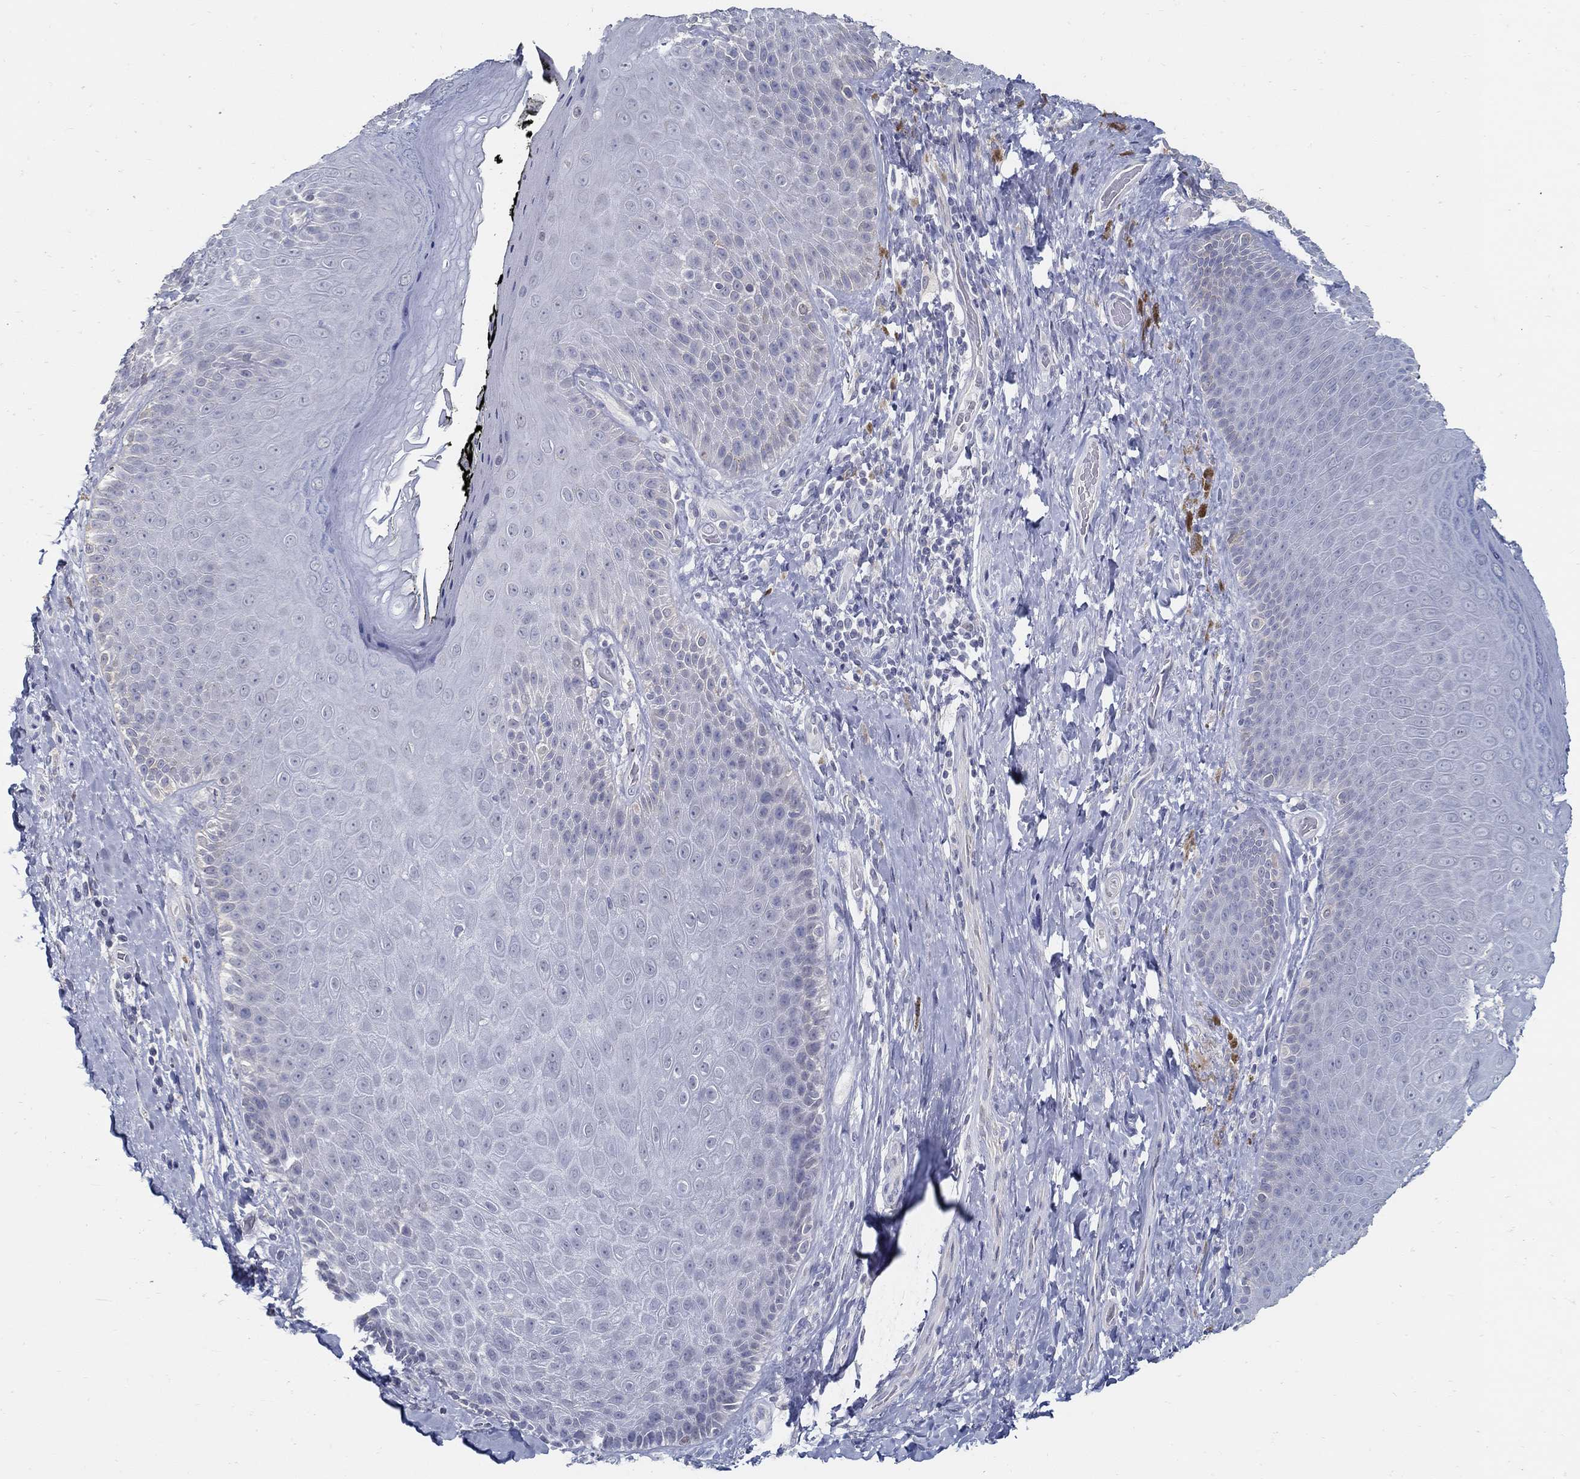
{"staining": {"intensity": "negative", "quantity": "none", "location": "none"}, "tissue": "skin", "cell_type": "Epidermal cells", "image_type": "normal", "snomed": [{"axis": "morphology", "description": "Normal tissue, NOS"}, {"axis": "topography", "description": "Skeletal muscle"}, {"axis": "topography", "description": "Anal"}, {"axis": "topography", "description": "Peripheral nerve tissue"}], "caption": "Immunohistochemical staining of normal skin shows no significant positivity in epidermal cells. The staining was performed using DAB to visualize the protein expression in brown, while the nuclei were stained in blue with hematoxylin (Magnification: 20x).", "gene": "USP29", "patient": {"sex": "male", "age": 53}}